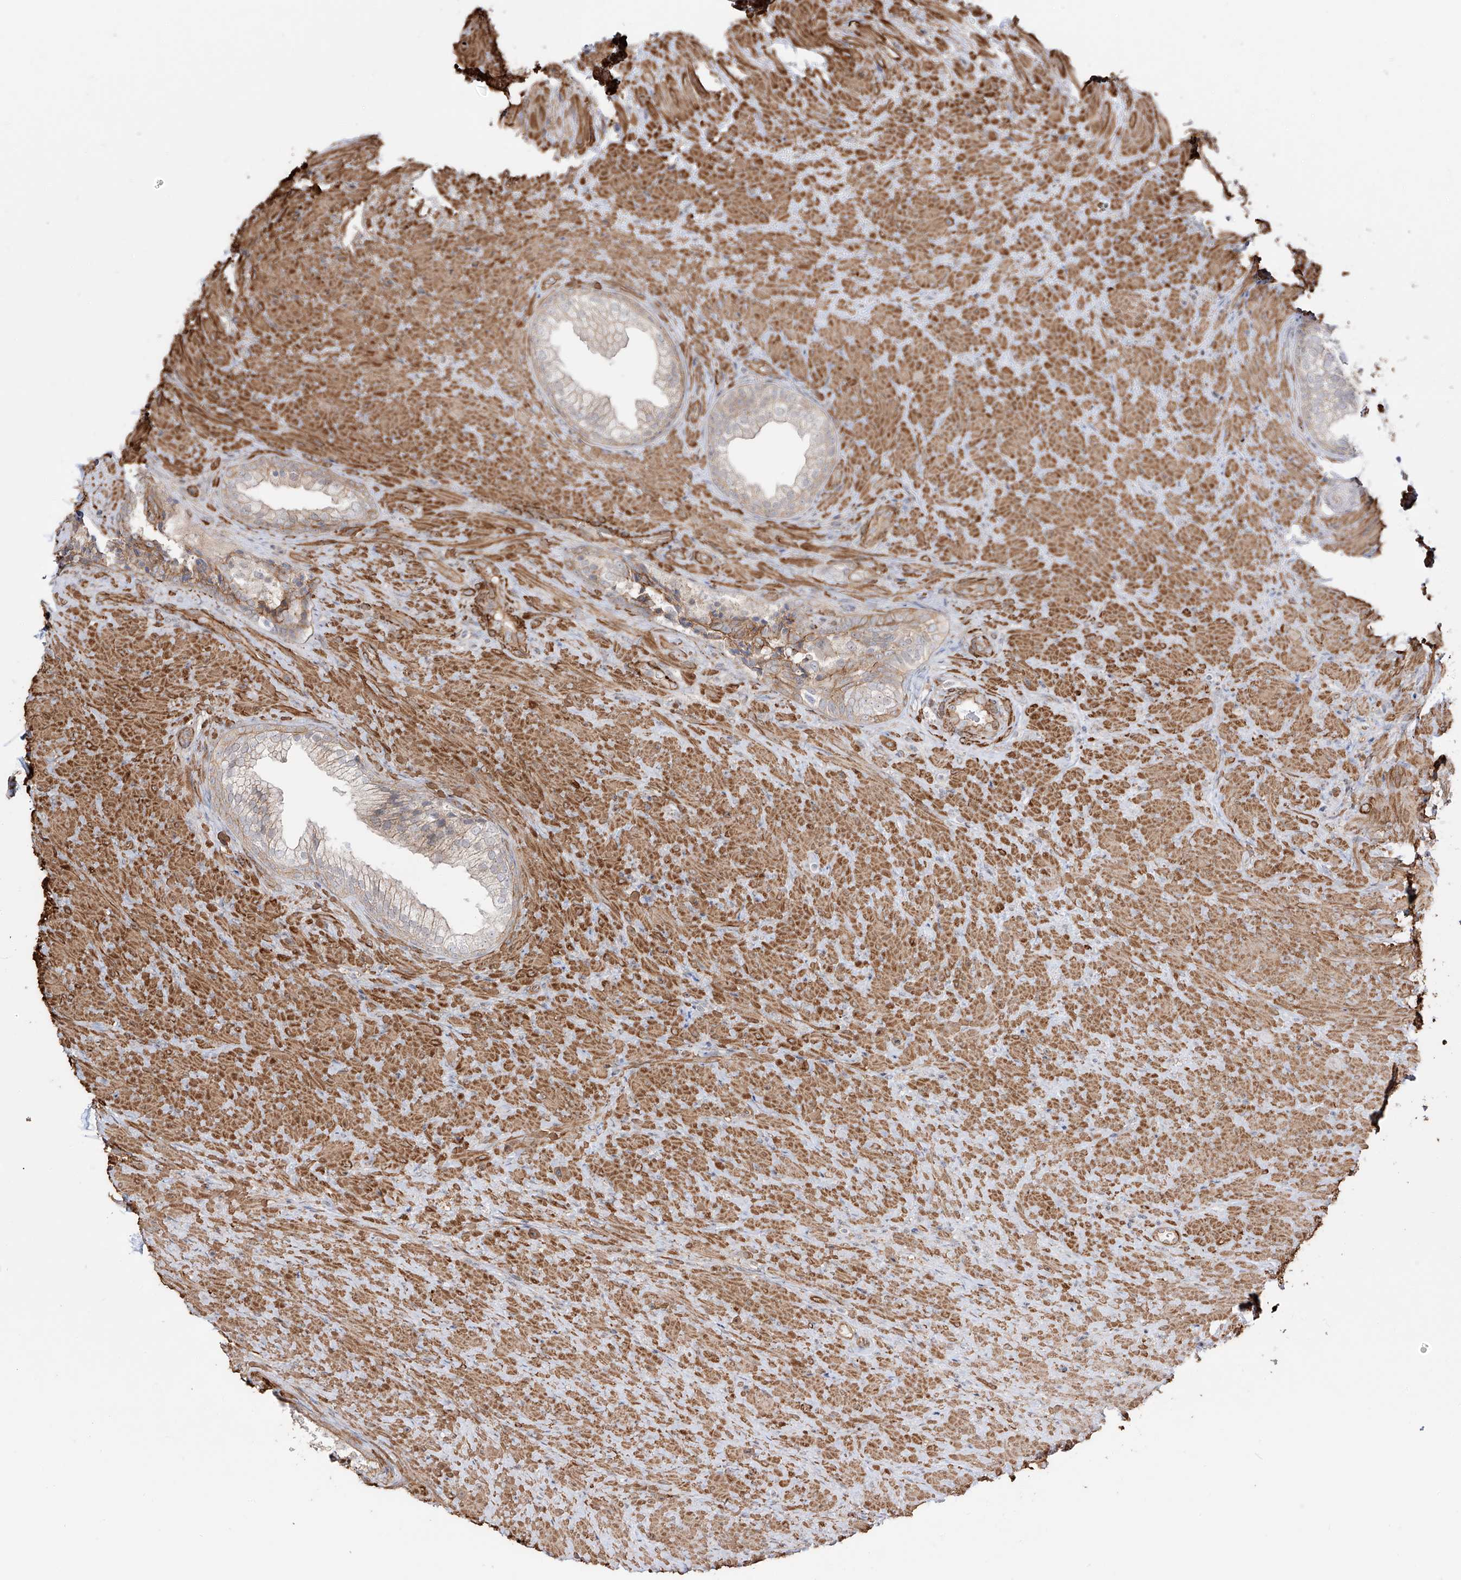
{"staining": {"intensity": "moderate", "quantity": "<25%", "location": "cytoplasmic/membranous"}, "tissue": "prostate", "cell_type": "Glandular cells", "image_type": "normal", "snomed": [{"axis": "morphology", "description": "Normal tissue, NOS"}, {"axis": "topography", "description": "Prostate"}], "caption": "Protein staining by immunohistochemistry (IHC) demonstrates moderate cytoplasmic/membranous expression in about <25% of glandular cells in normal prostate.", "gene": "ZNF180", "patient": {"sex": "male", "age": 76}}